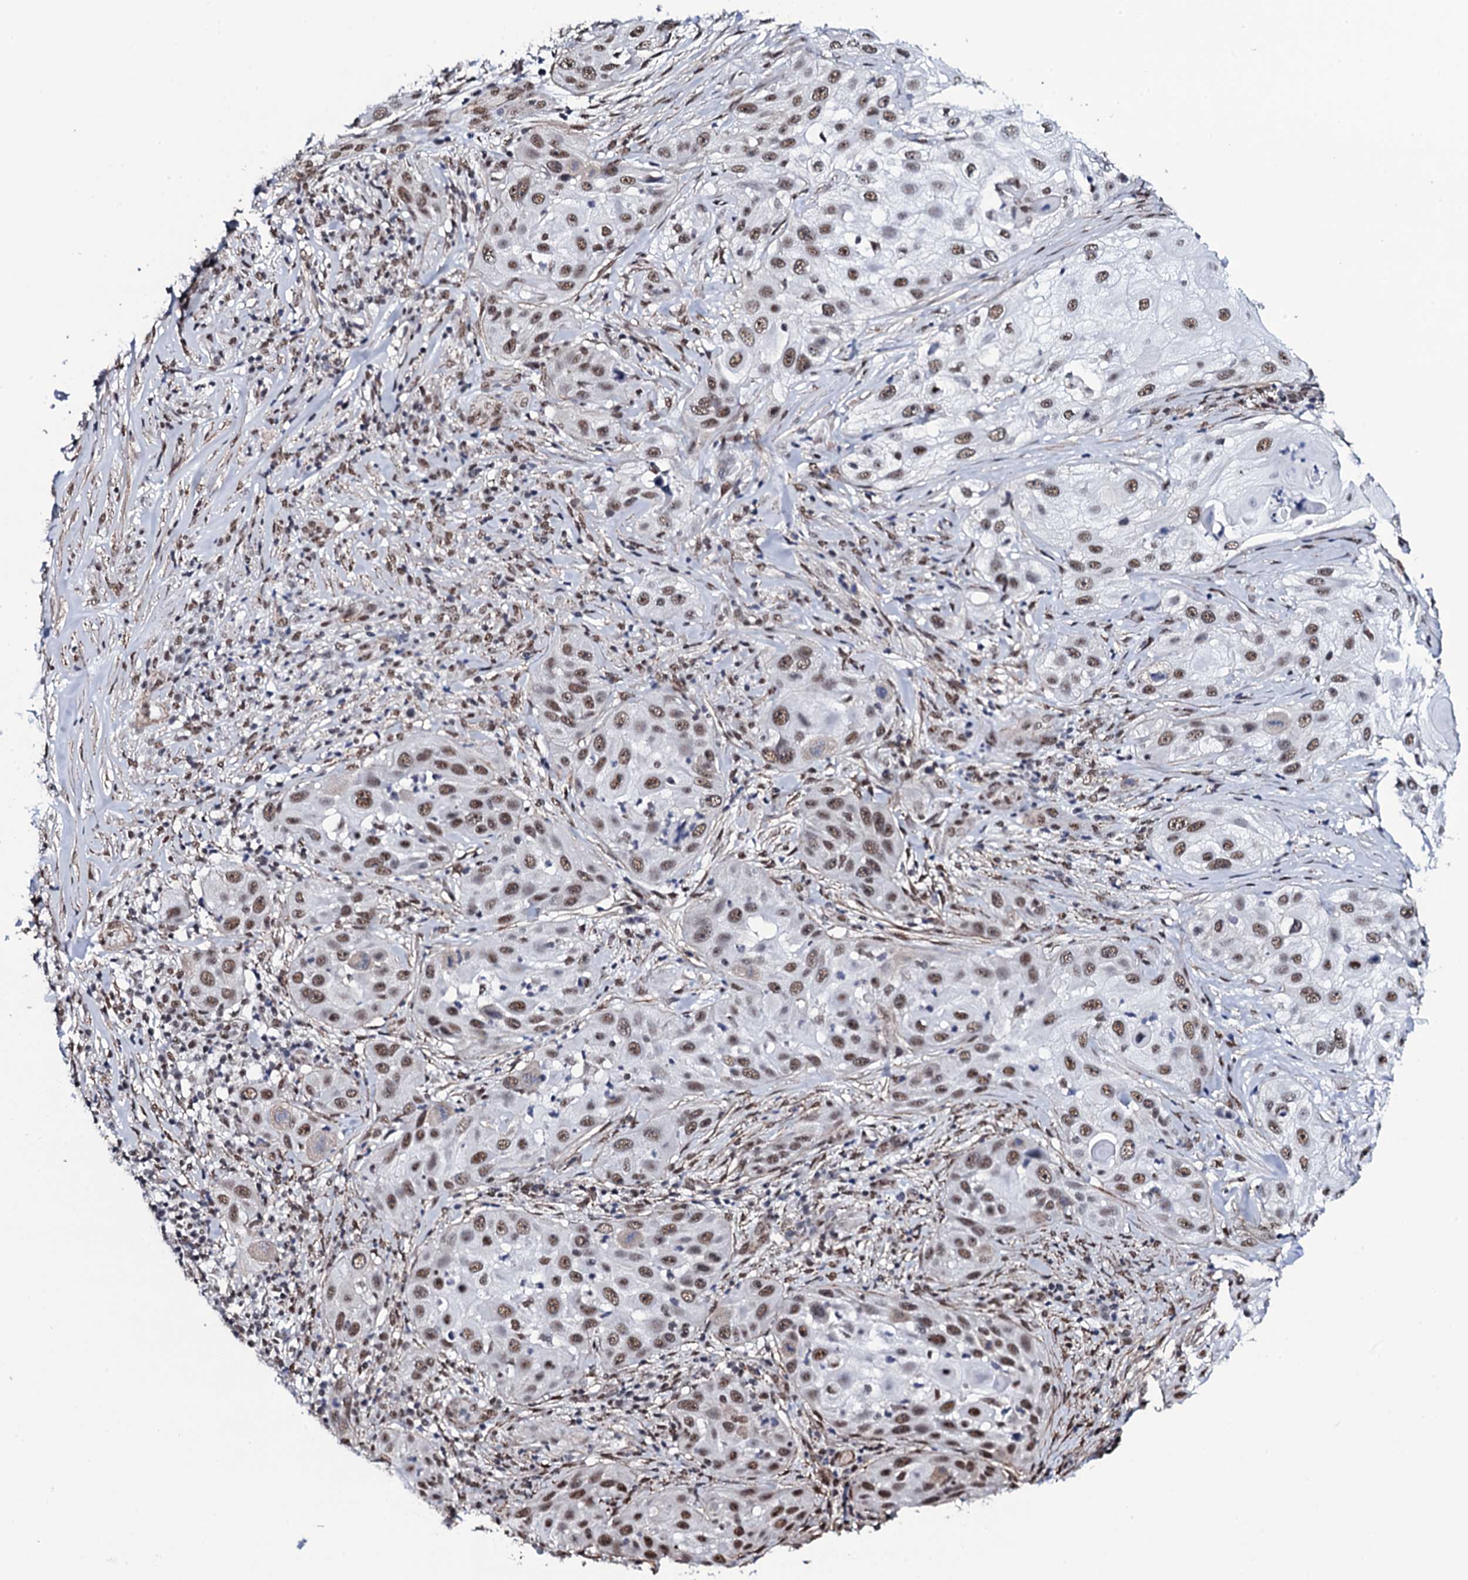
{"staining": {"intensity": "moderate", "quantity": ">75%", "location": "nuclear"}, "tissue": "skin cancer", "cell_type": "Tumor cells", "image_type": "cancer", "snomed": [{"axis": "morphology", "description": "Squamous cell carcinoma, NOS"}, {"axis": "topography", "description": "Skin"}], "caption": "Tumor cells display medium levels of moderate nuclear positivity in about >75% of cells in skin cancer.", "gene": "CWC15", "patient": {"sex": "female", "age": 44}}